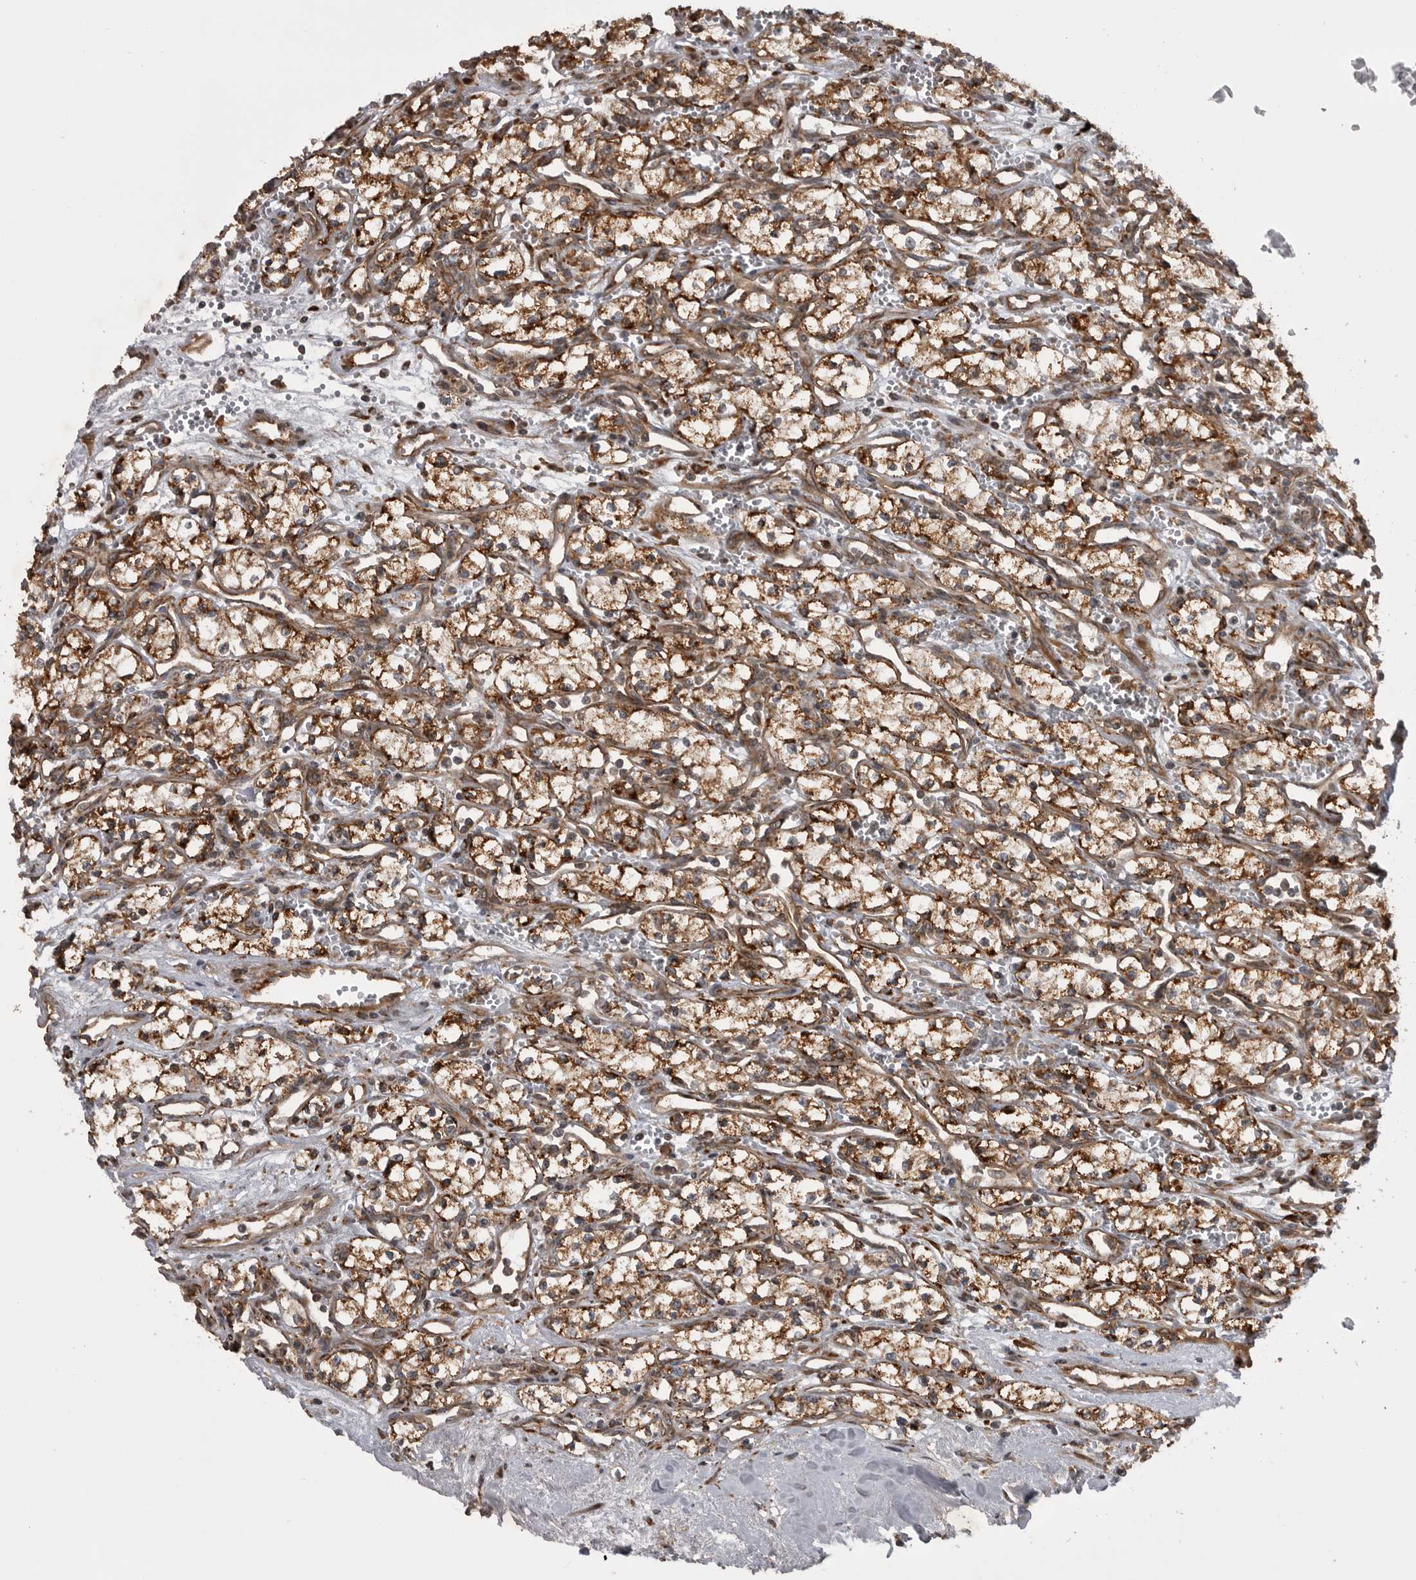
{"staining": {"intensity": "moderate", "quantity": ">75%", "location": "cytoplasmic/membranous"}, "tissue": "renal cancer", "cell_type": "Tumor cells", "image_type": "cancer", "snomed": [{"axis": "morphology", "description": "Adenocarcinoma, NOS"}, {"axis": "topography", "description": "Kidney"}], "caption": "Tumor cells exhibit medium levels of moderate cytoplasmic/membranous staining in approximately >75% of cells in renal cancer. Using DAB (brown) and hematoxylin (blue) stains, captured at high magnification using brightfield microscopy.", "gene": "RAB3GAP2", "patient": {"sex": "male", "age": 59}}